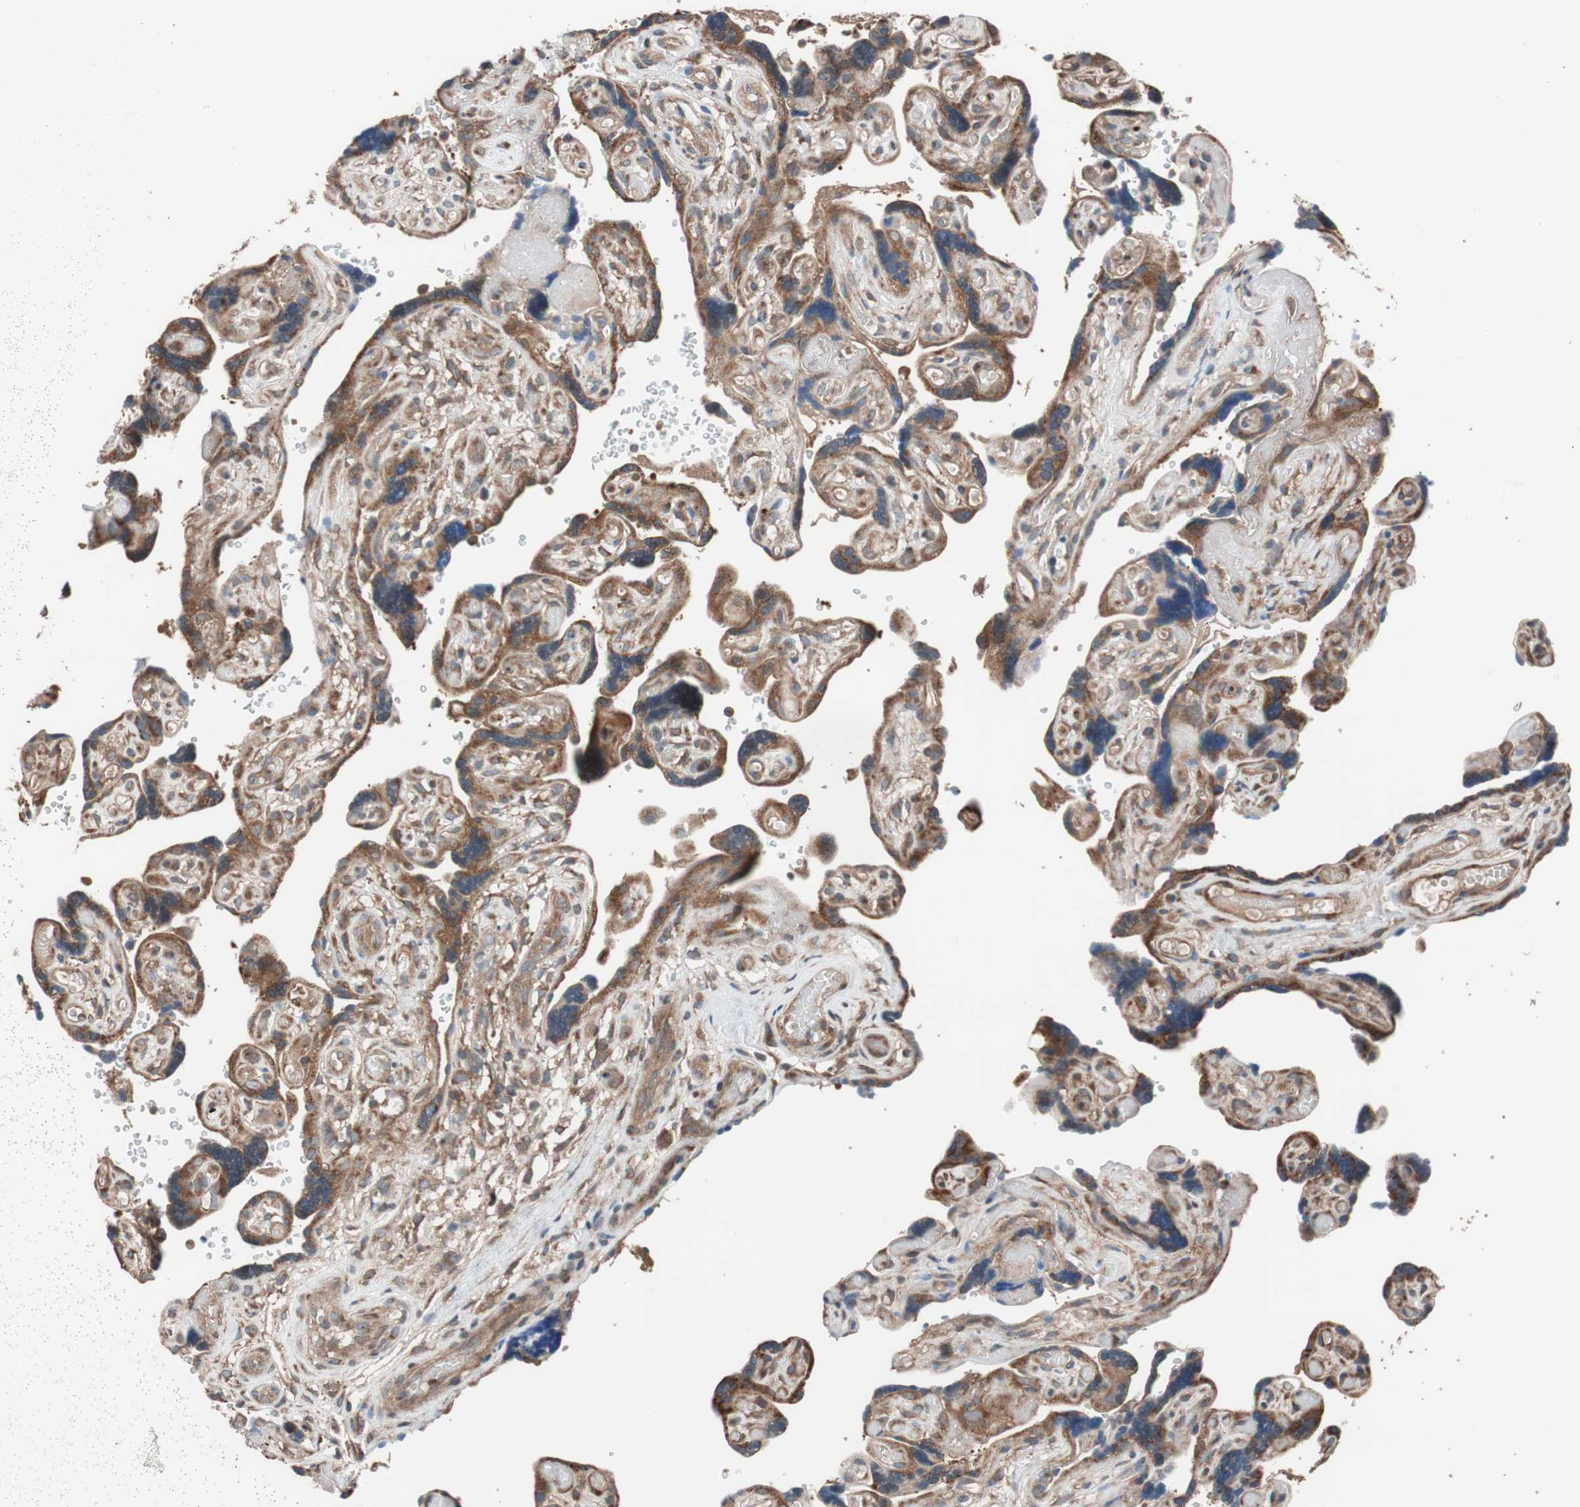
{"staining": {"intensity": "strong", "quantity": ">75%", "location": "cytoplasmic/membranous"}, "tissue": "placenta", "cell_type": "Trophoblastic cells", "image_type": "normal", "snomed": [{"axis": "morphology", "description": "Normal tissue, NOS"}, {"axis": "topography", "description": "Placenta"}], "caption": "Placenta stained with DAB immunohistochemistry (IHC) exhibits high levels of strong cytoplasmic/membranous expression in about >75% of trophoblastic cells.", "gene": "SEC31A", "patient": {"sex": "female", "age": 30}}